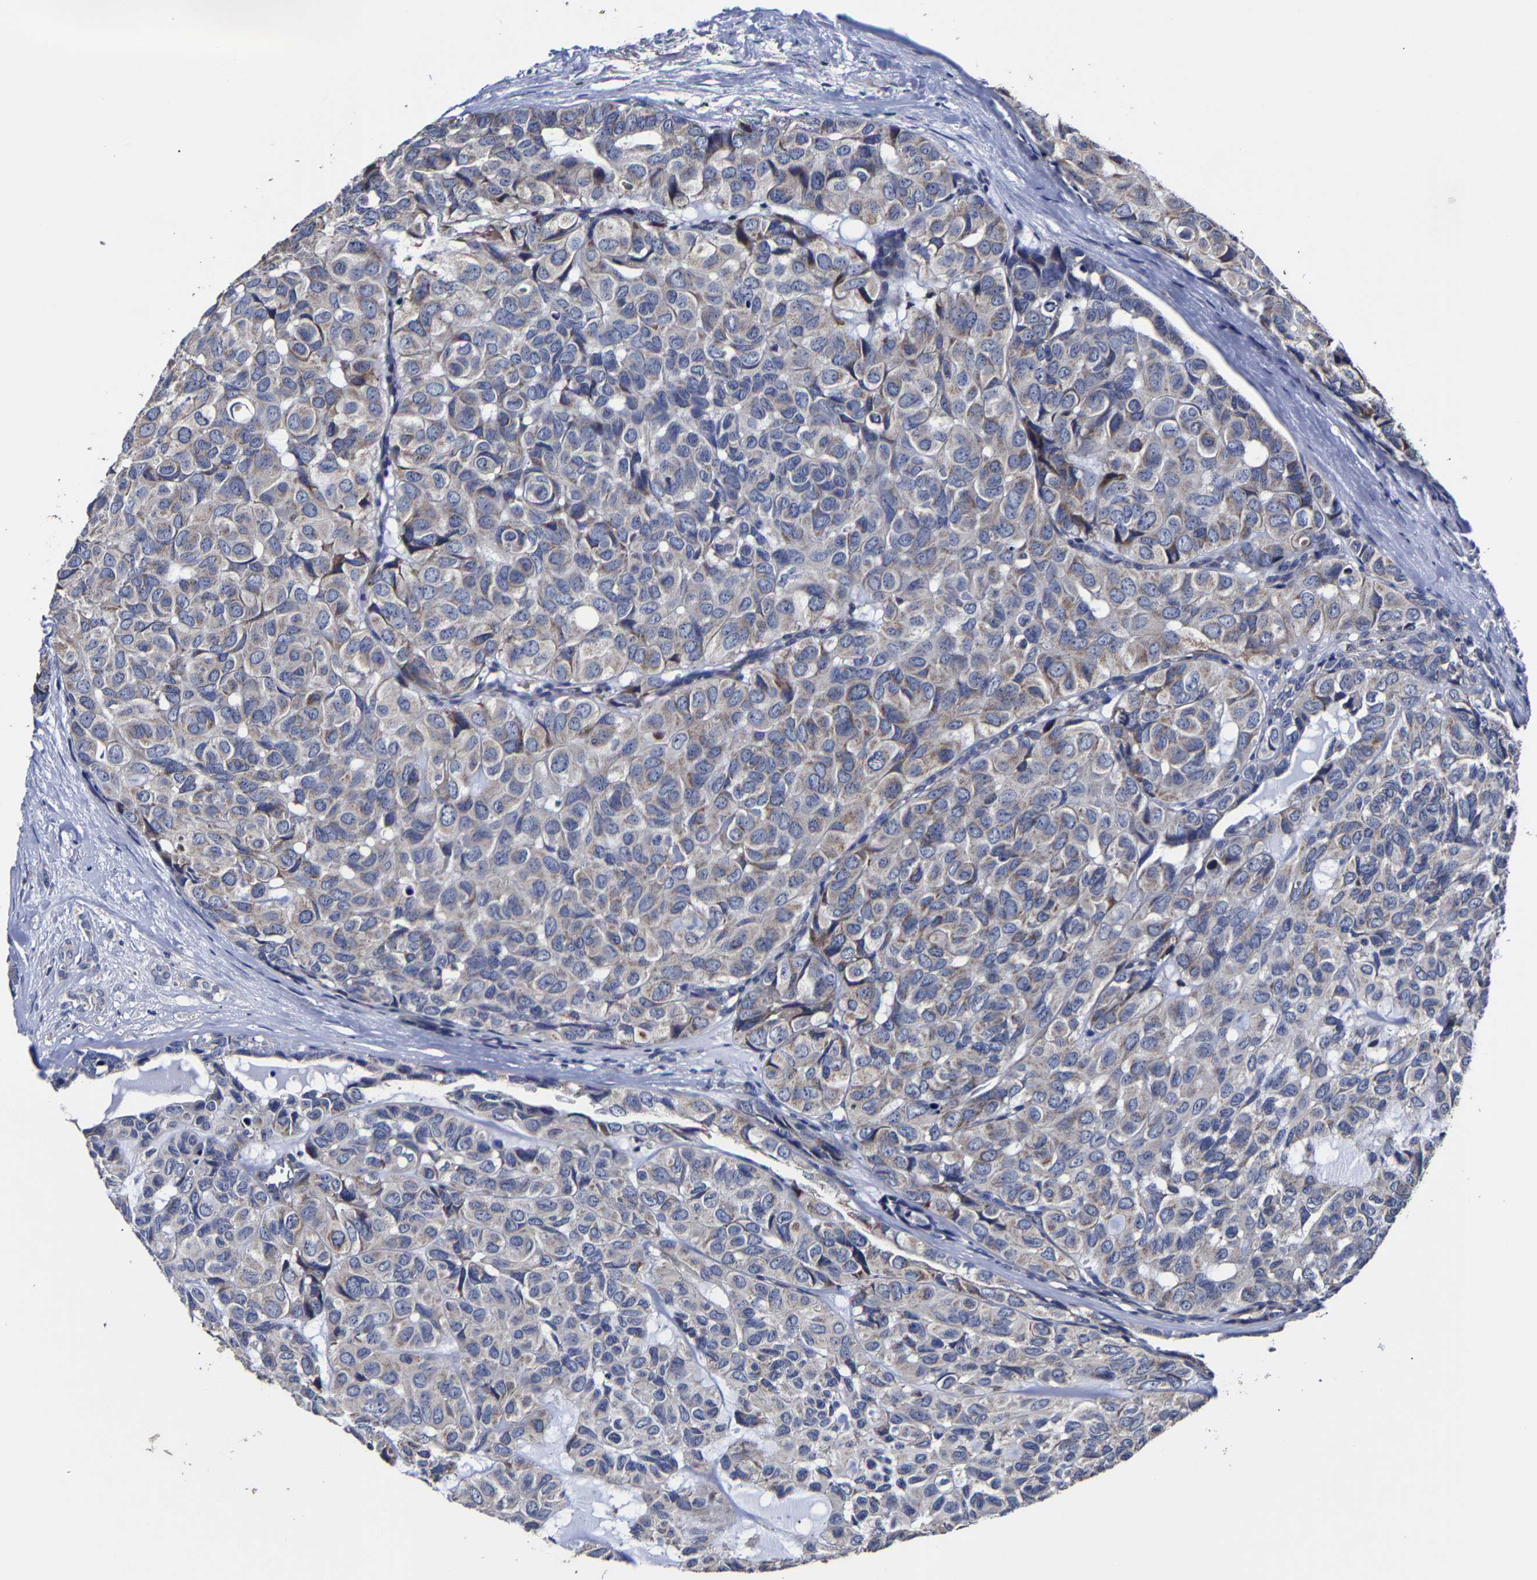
{"staining": {"intensity": "moderate", "quantity": "25%-75%", "location": "cytoplasmic/membranous"}, "tissue": "head and neck cancer", "cell_type": "Tumor cells", "image_type": "cancer", "snomed": [{"axis": "morphology", "description": "Adenocarcinoma, NOS"}, {"axis": "topography", "description": "Salivary gland, NOS"}, {"axis": "topography", "description": "Head-Neck"}], "caption": "An image of head and neck cancer (adenocarcinoma) stained for a protein displays moderate cytoplasmic/membranous brown staining in tumor cells.", "gene": "AASS", "patient": {"sex": "female", "age": 76}}